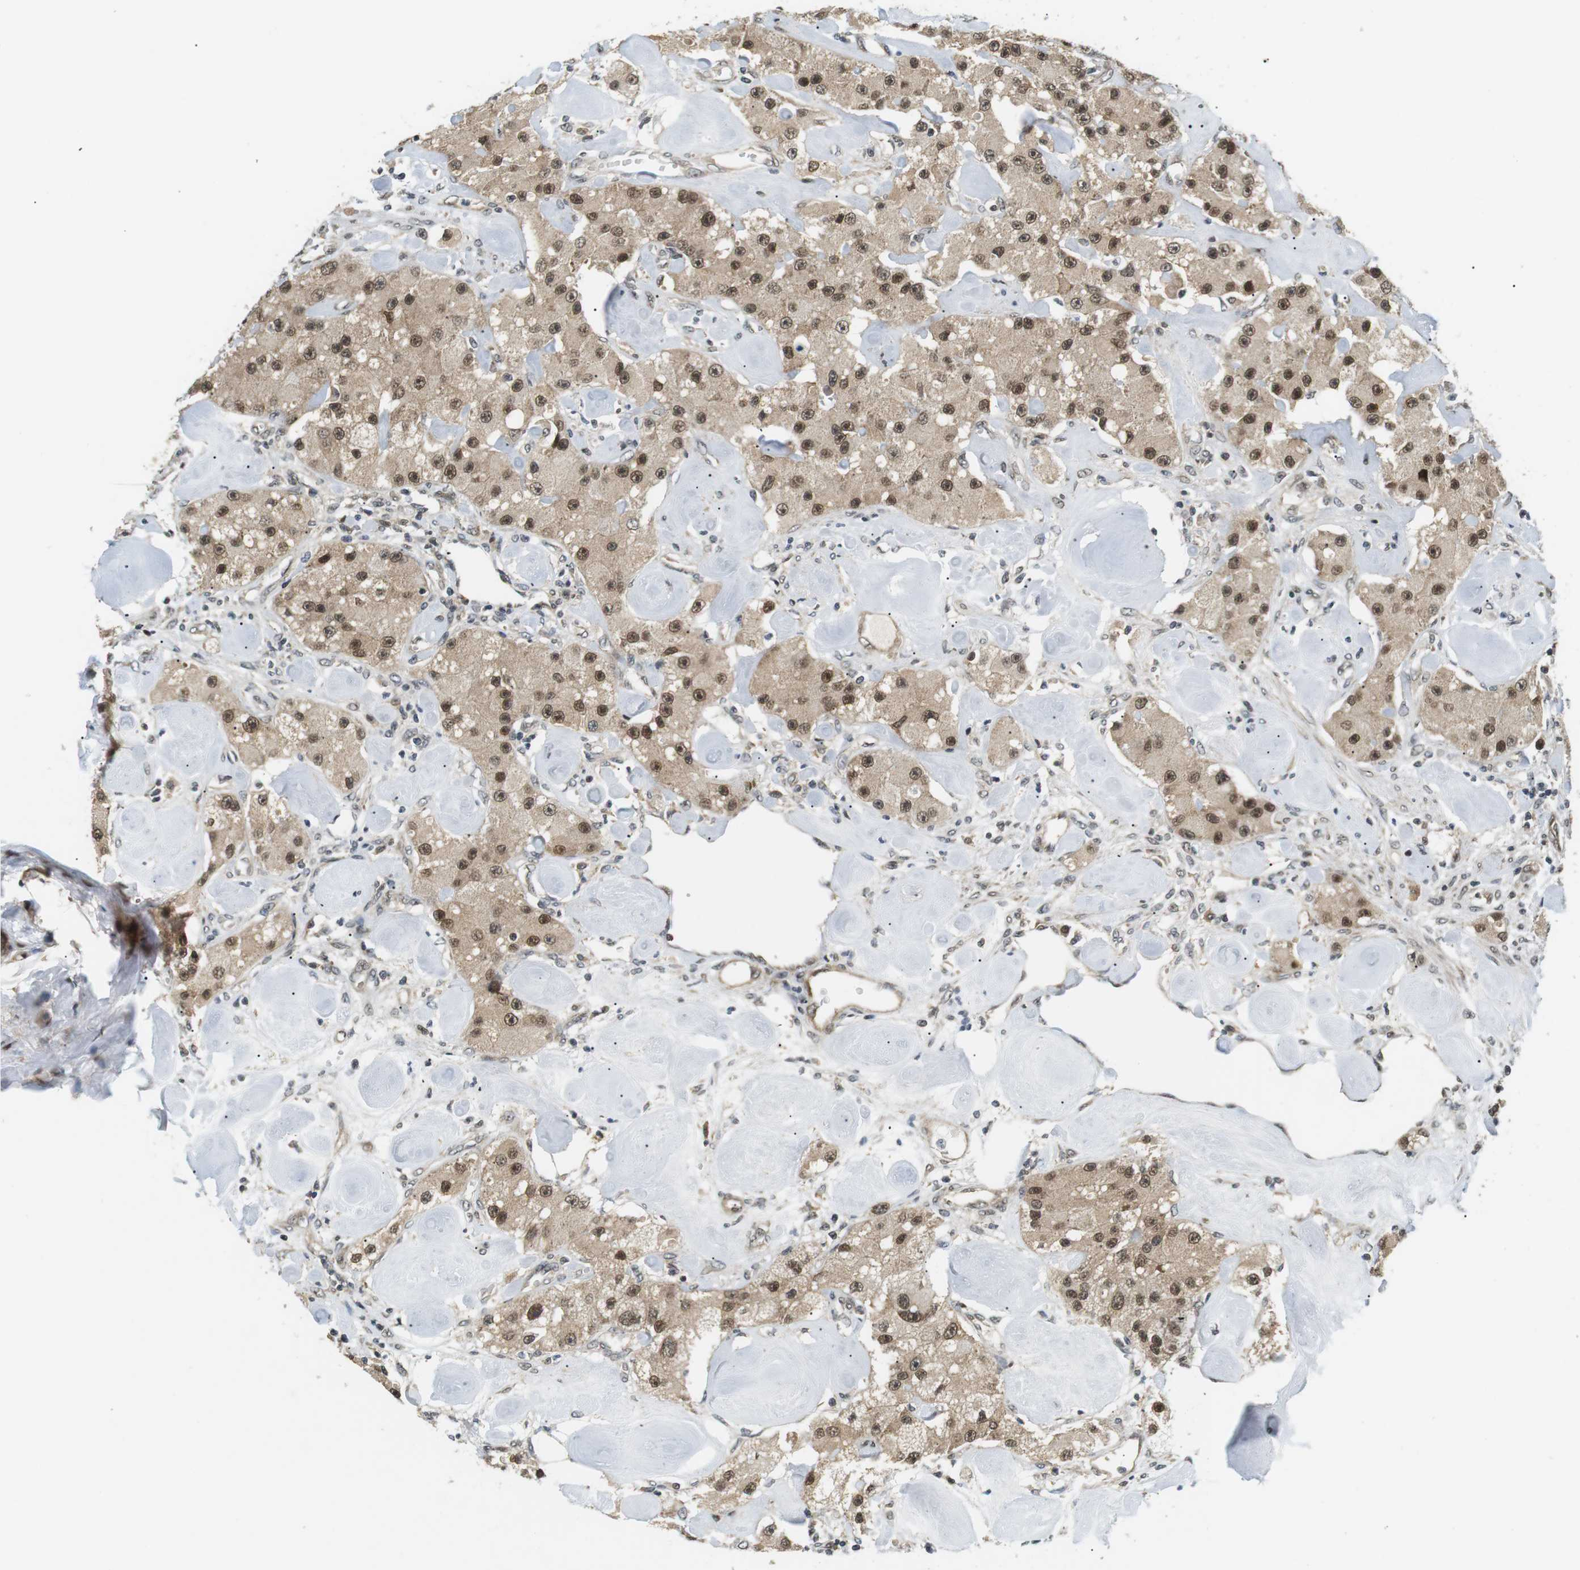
{"staining": {"intensity": "moderate", "quantity": ">75%", "location": "cytoplasmic/membranous,nuclear"}, "tissue": "carcinoid", "cell_type": "Tumor cells", "image_type": "cancer", "snomed": [{"axis": "morphology", "description": "Carcinoid, malignant, NOS"}, {"axis": "topography", "description": "Pancreas"}], "caption": "IHC staining of carcinoid (malignant), which exhibits medium levels of moderate cytoplasmic/membranous and nuclear staining in approximately >75% of tumor cells indicating moderate cytoplasmic/membranous and nuclear protein staining. The staining was performed using DAB (3,3'-diaminobenzidine) (brown) for protein detection and nuclei were counterstained in hematoxylin (blue).", "gene": "CSNK2B", "patient": {"sex": "male", "age": 41}}